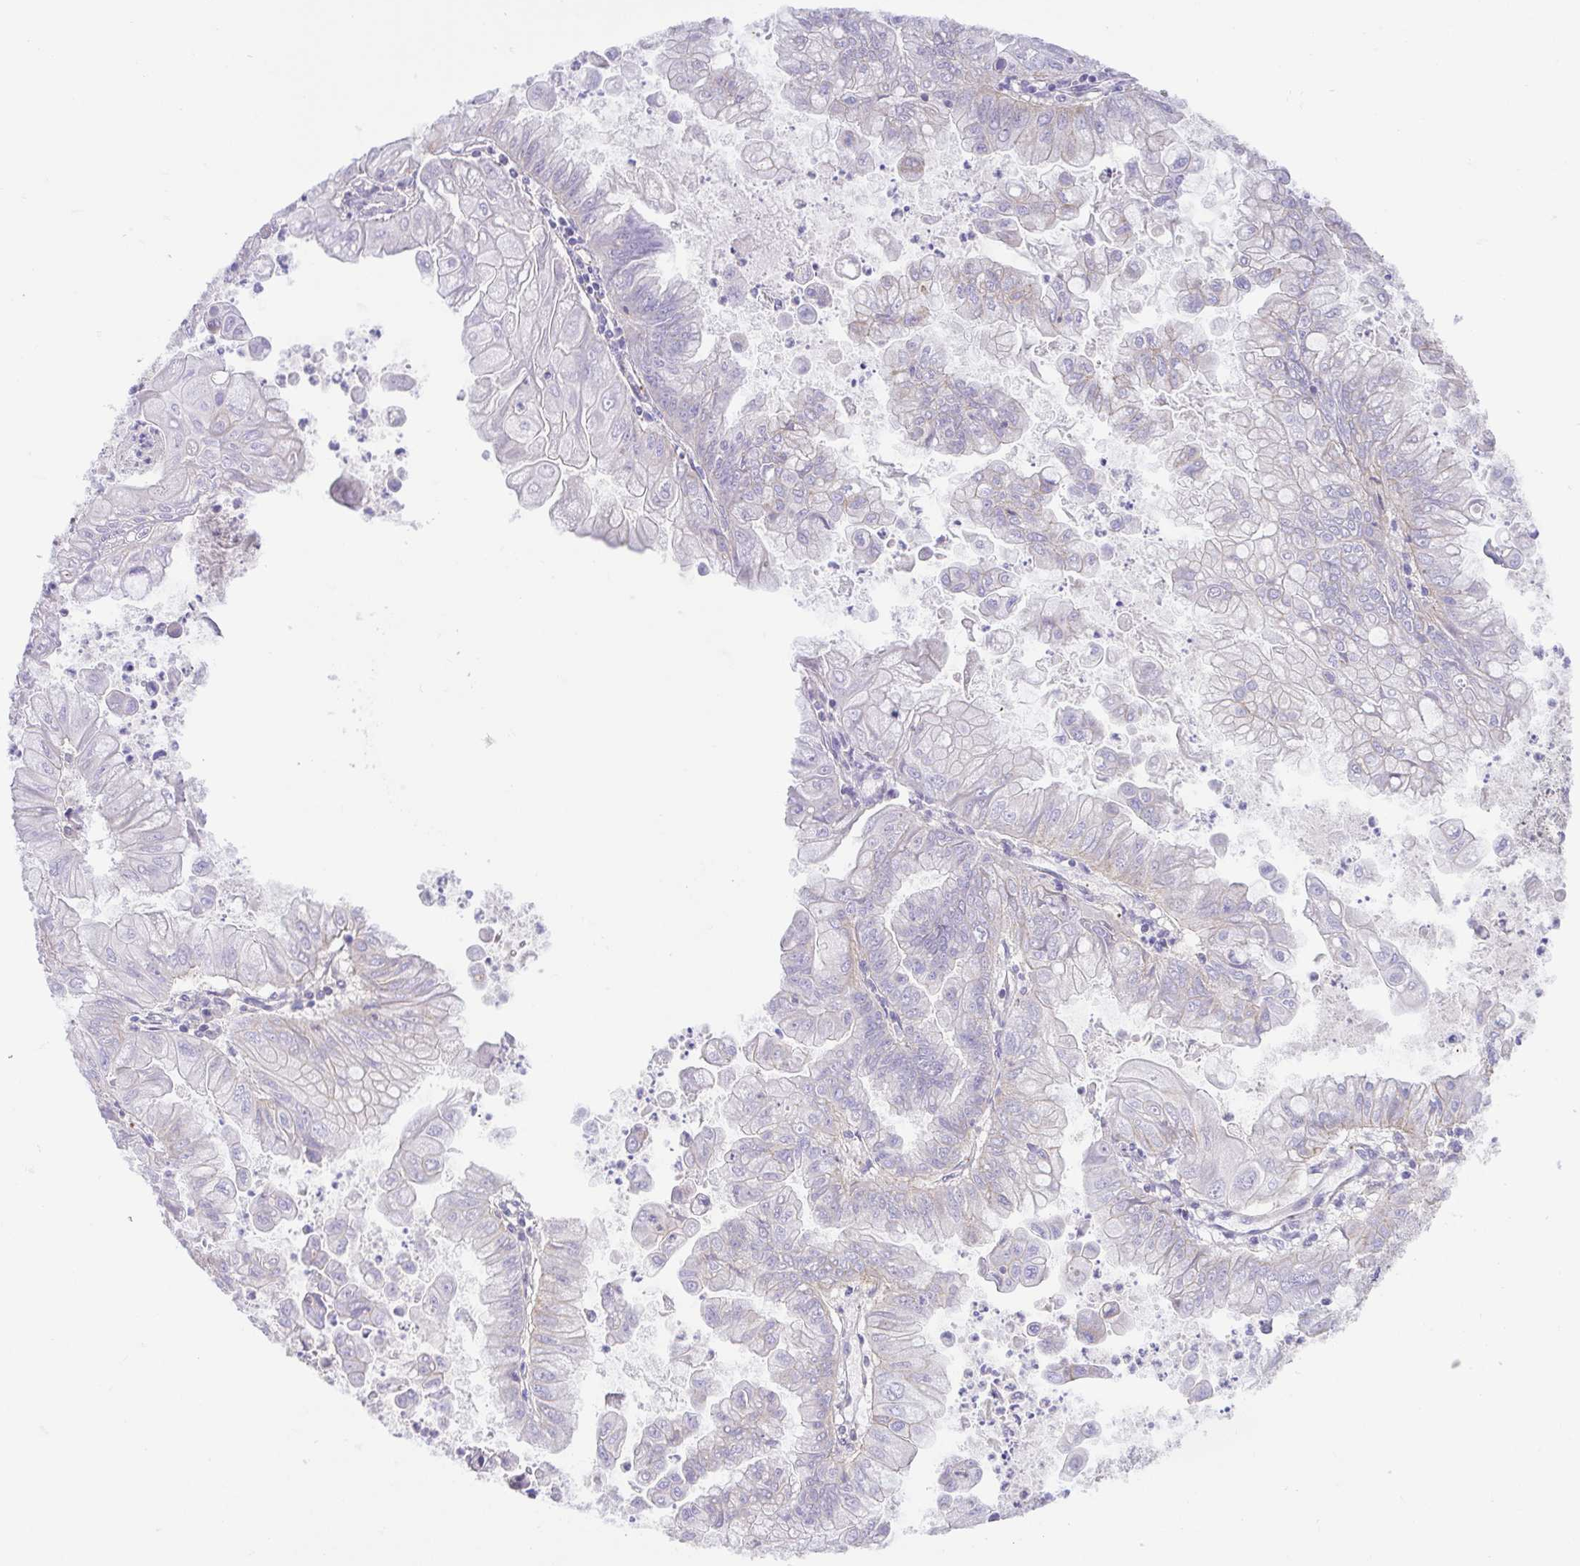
{"staining": {"intensity": "negative", "quantity": "none", "location": "none"}, "tissue": "stomach cancer", "cell_type": "Tumor cells", "image_type": "cancer", "snomed": [{"axis": "morphology", "description": "Adenocarcinoma, NOS"}, {"axis": "topography", "description": "Stomach, upper"}], "caption": "This is an immunohistochemistry micrograph of human stomach cancer. There is no expression in tumor cells.", "gene": "PRR14L", "patient": {"sex": "male", "age": 80}}